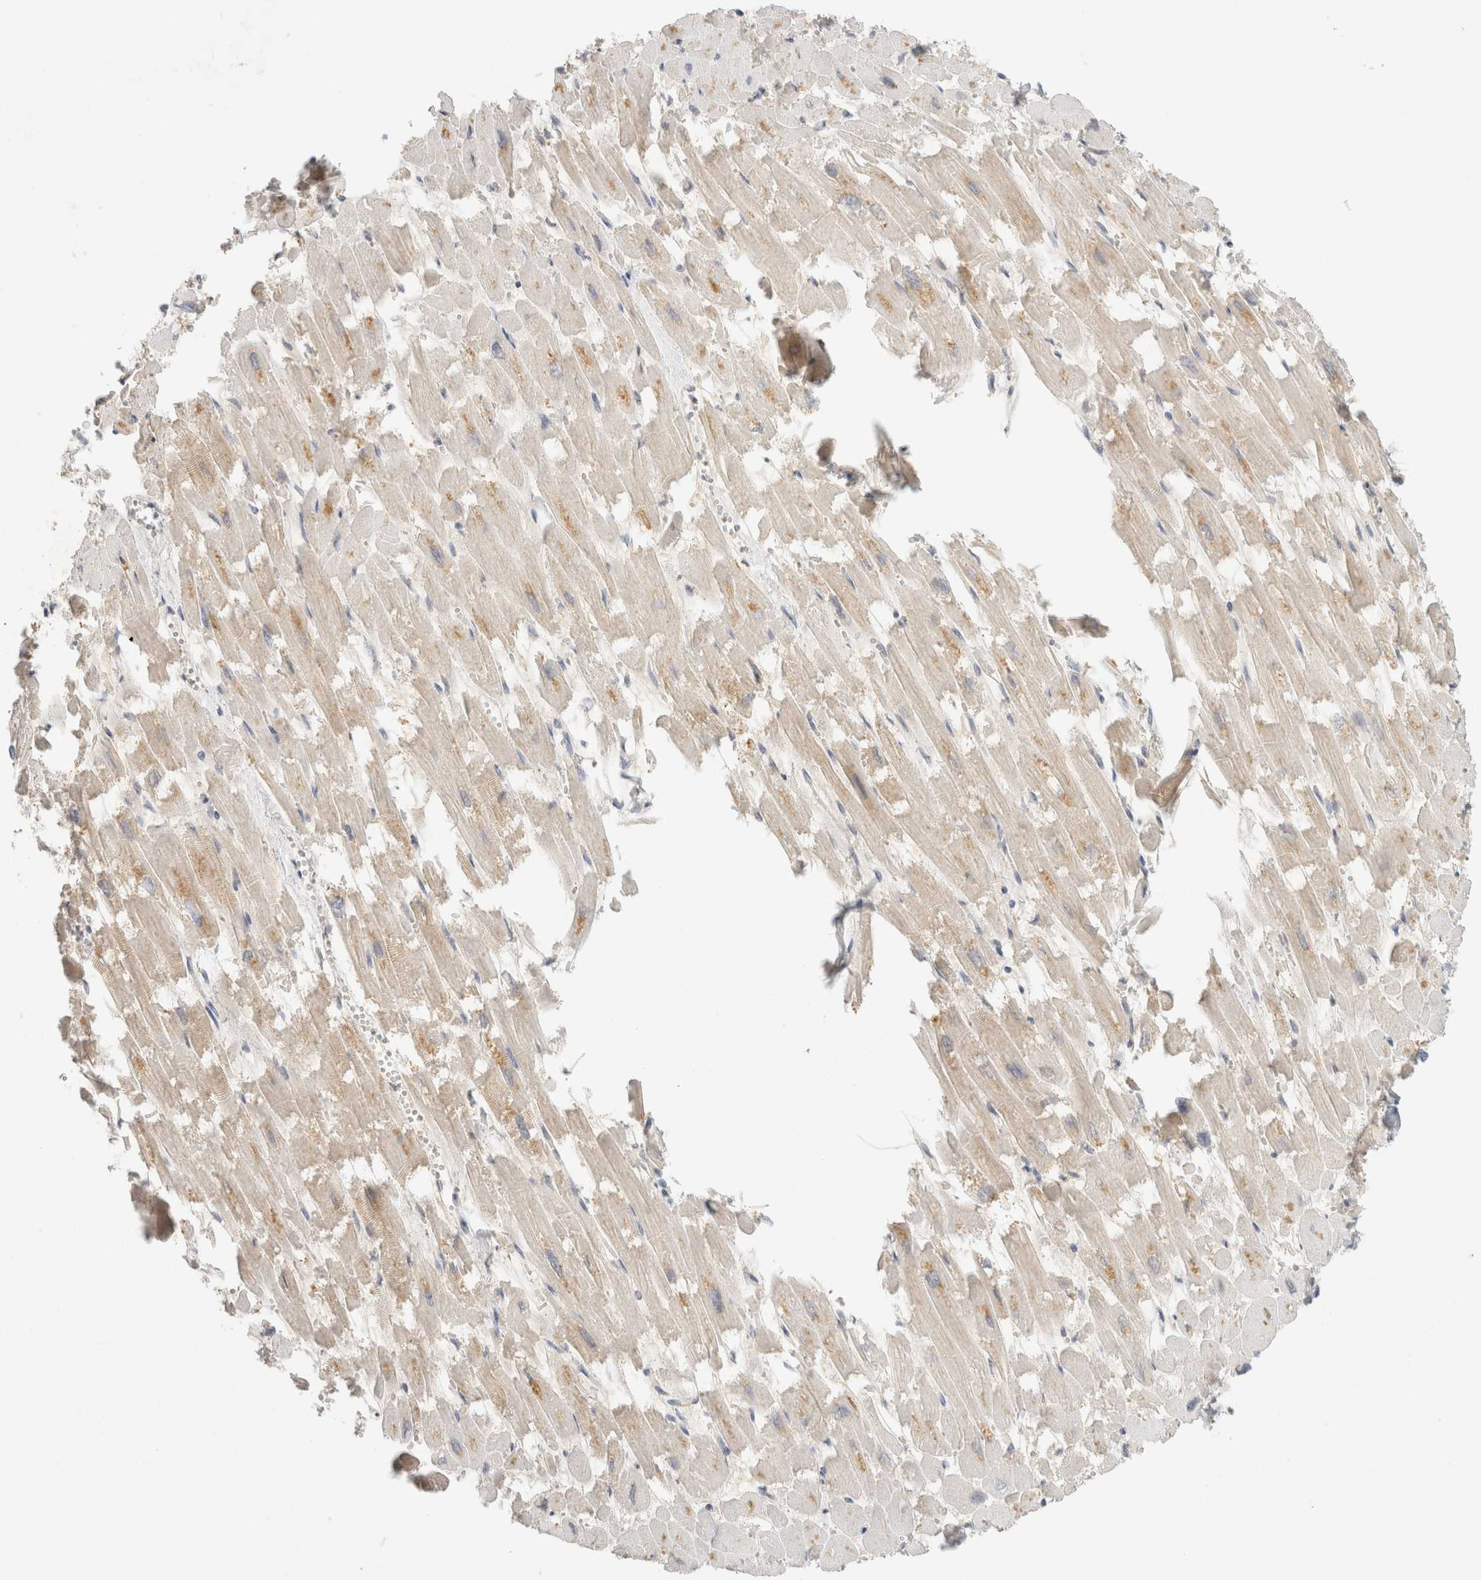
{"staining": {"intensity": "moderate", "quantity": "25%-75%", "location": "cytoplasmic/membranous"}, "tissue": "heart muscle", "cell_type": "Cardiomyocytes", "image_type": "normal", "snomed": [{"axis": "morphology", "description": "Normal tissue, NOS"}, {"axis": "topography", "description": "Heart"}], "caption": "IHC histopathology image of unremarkable human heart muscle stained for a protein (brown), which reveals medium levels of moderate cytoplasmic/membranous positivity in about 25%-75% of cardiomyocytes.", "gene": "CHRM4", "patient": {"sex": "male", "age": 54}}